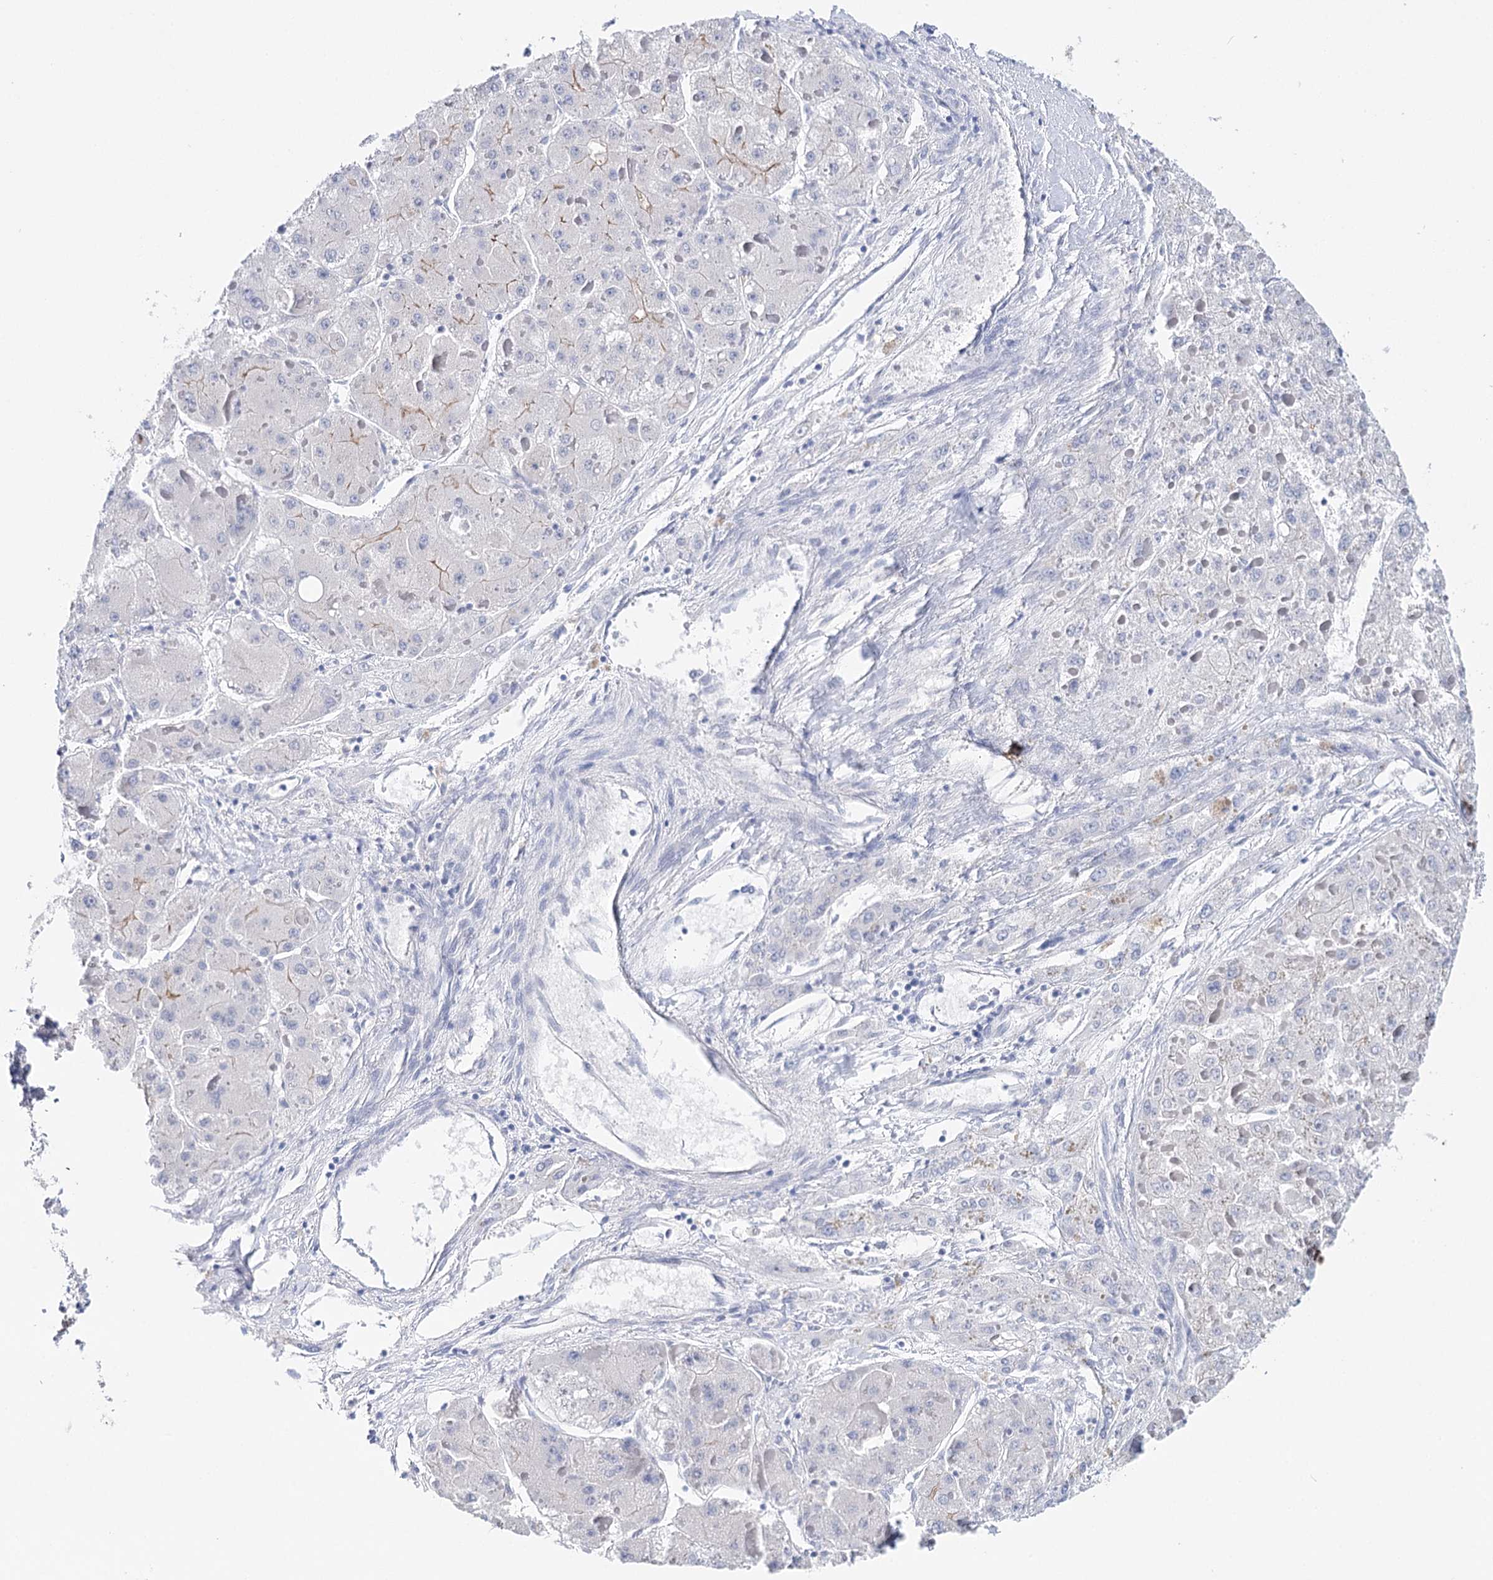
{"staining": {"intensity": "negative", "quantity": "none", "location": "none"}, "tissue": "liver cancer", "cell_type": "Tumor cells", "image_type": "cancer", "snomed": [{"axis": "morphology", "description": "Carcinoma, Hepatocellular, NOS"}, {"axis": "topography", "description": "Liver"}], "caption": "An image of human hepatocellular carcinoma (liver) is negative for staining in tumor cells. (DAB (3,3'-diaminobenzidine) immunohistochemistry with hematoxylin counter stain).", "gene": "CEACAM8", "patient": {"sex": "female", "age": 73}}